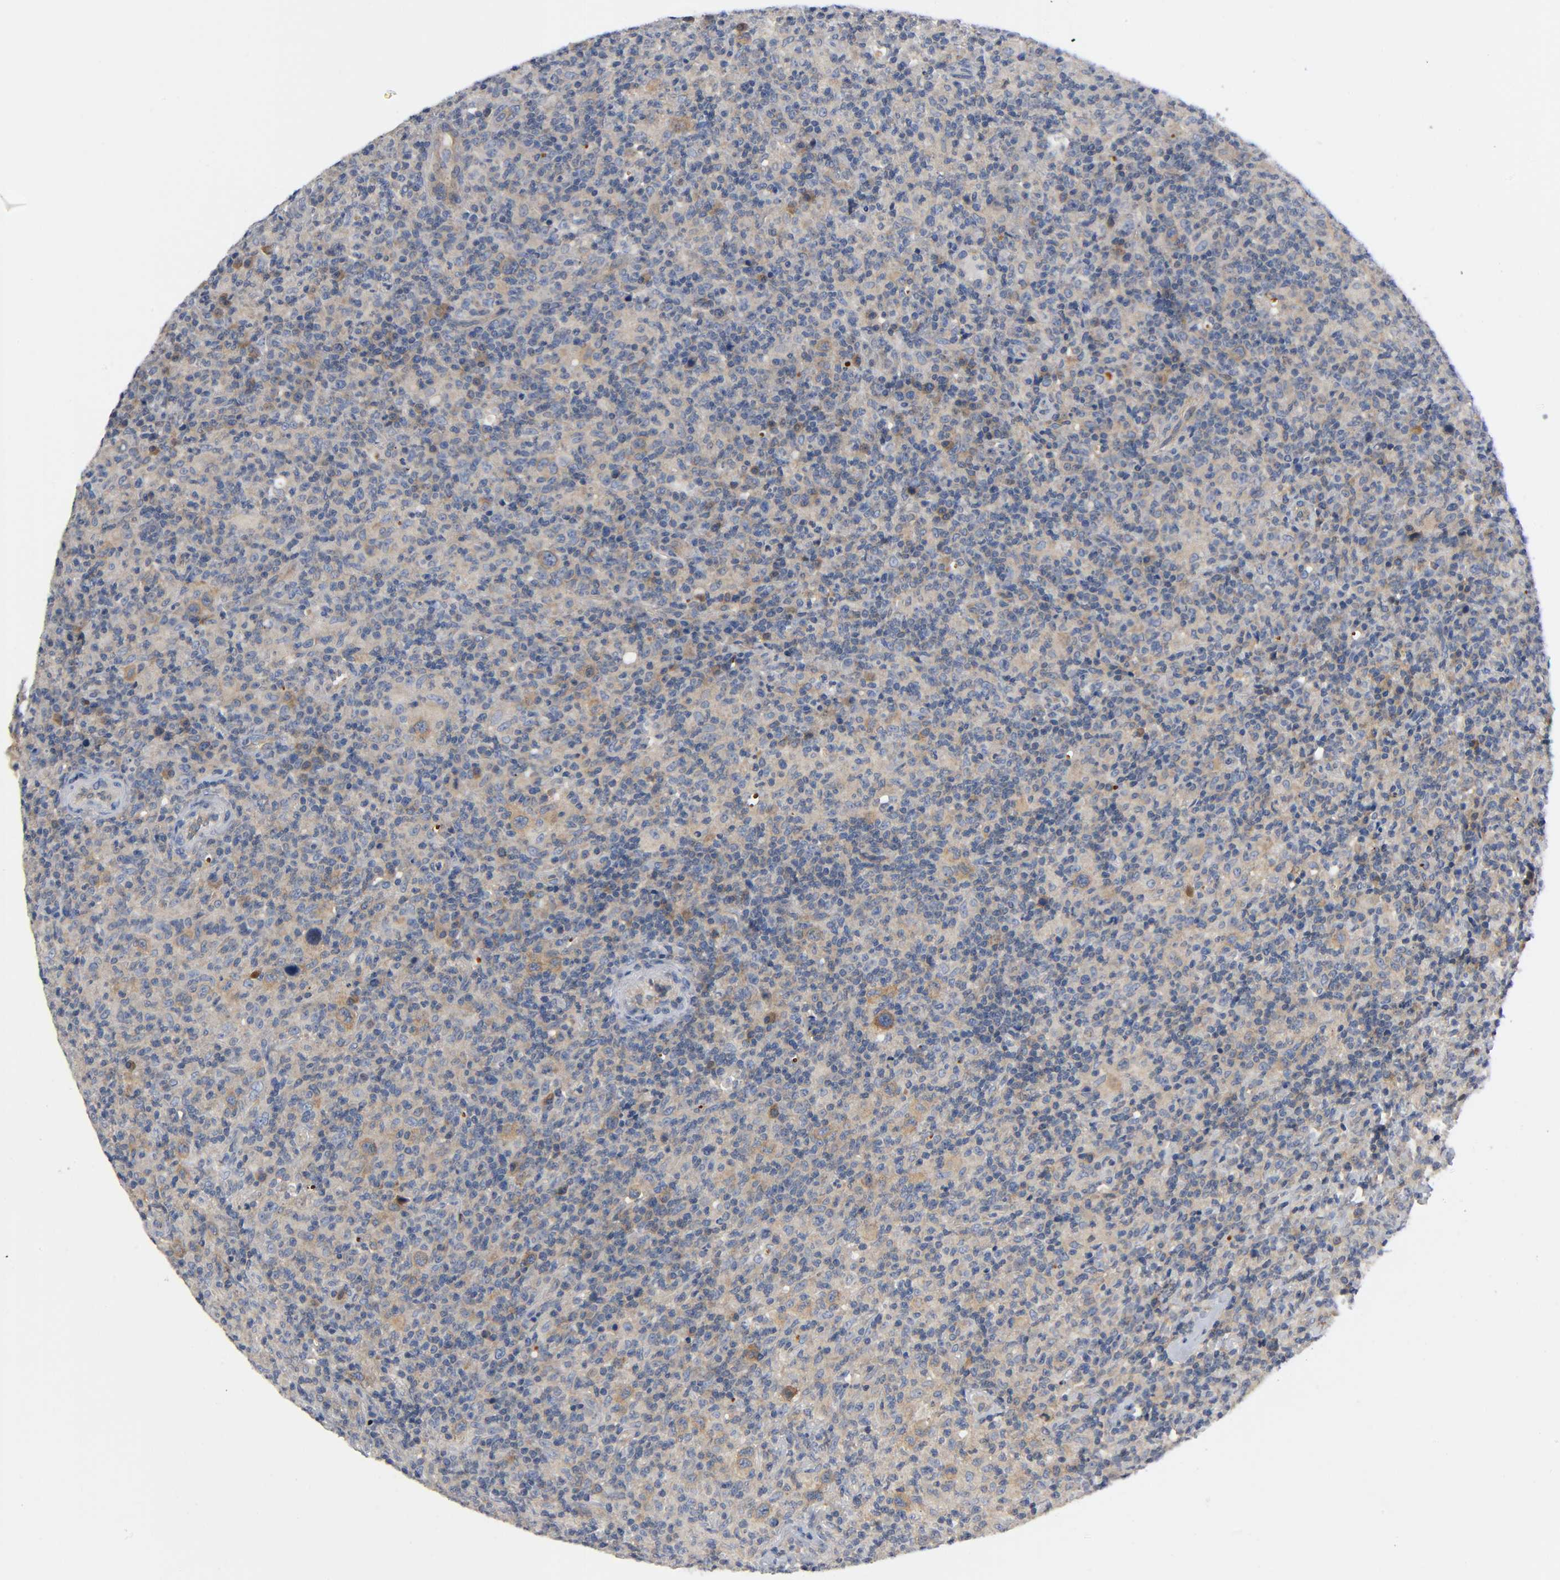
{"staining": {"intensity": "weak", "quantity": ">75%", "location": "cytoplasmic/membranous"}, "tissue": "lymphoma", "cell_type": "Tumor cells", "image_type": "cancer", "snomed": [{"axis": "morphology", "description": "Hodgkin's disease, NOS"}, {"axis": "topography", "description": "Lymph node"}], "caption": "Immunohistochemistry (DAB) staining of Hodgkin's disease displays weak cytoplasmic/membranous protein positivity in approximately >75% of tumor cells.", "gene": "HDAC6", "patient": {"sex": "male", "age": 65}}